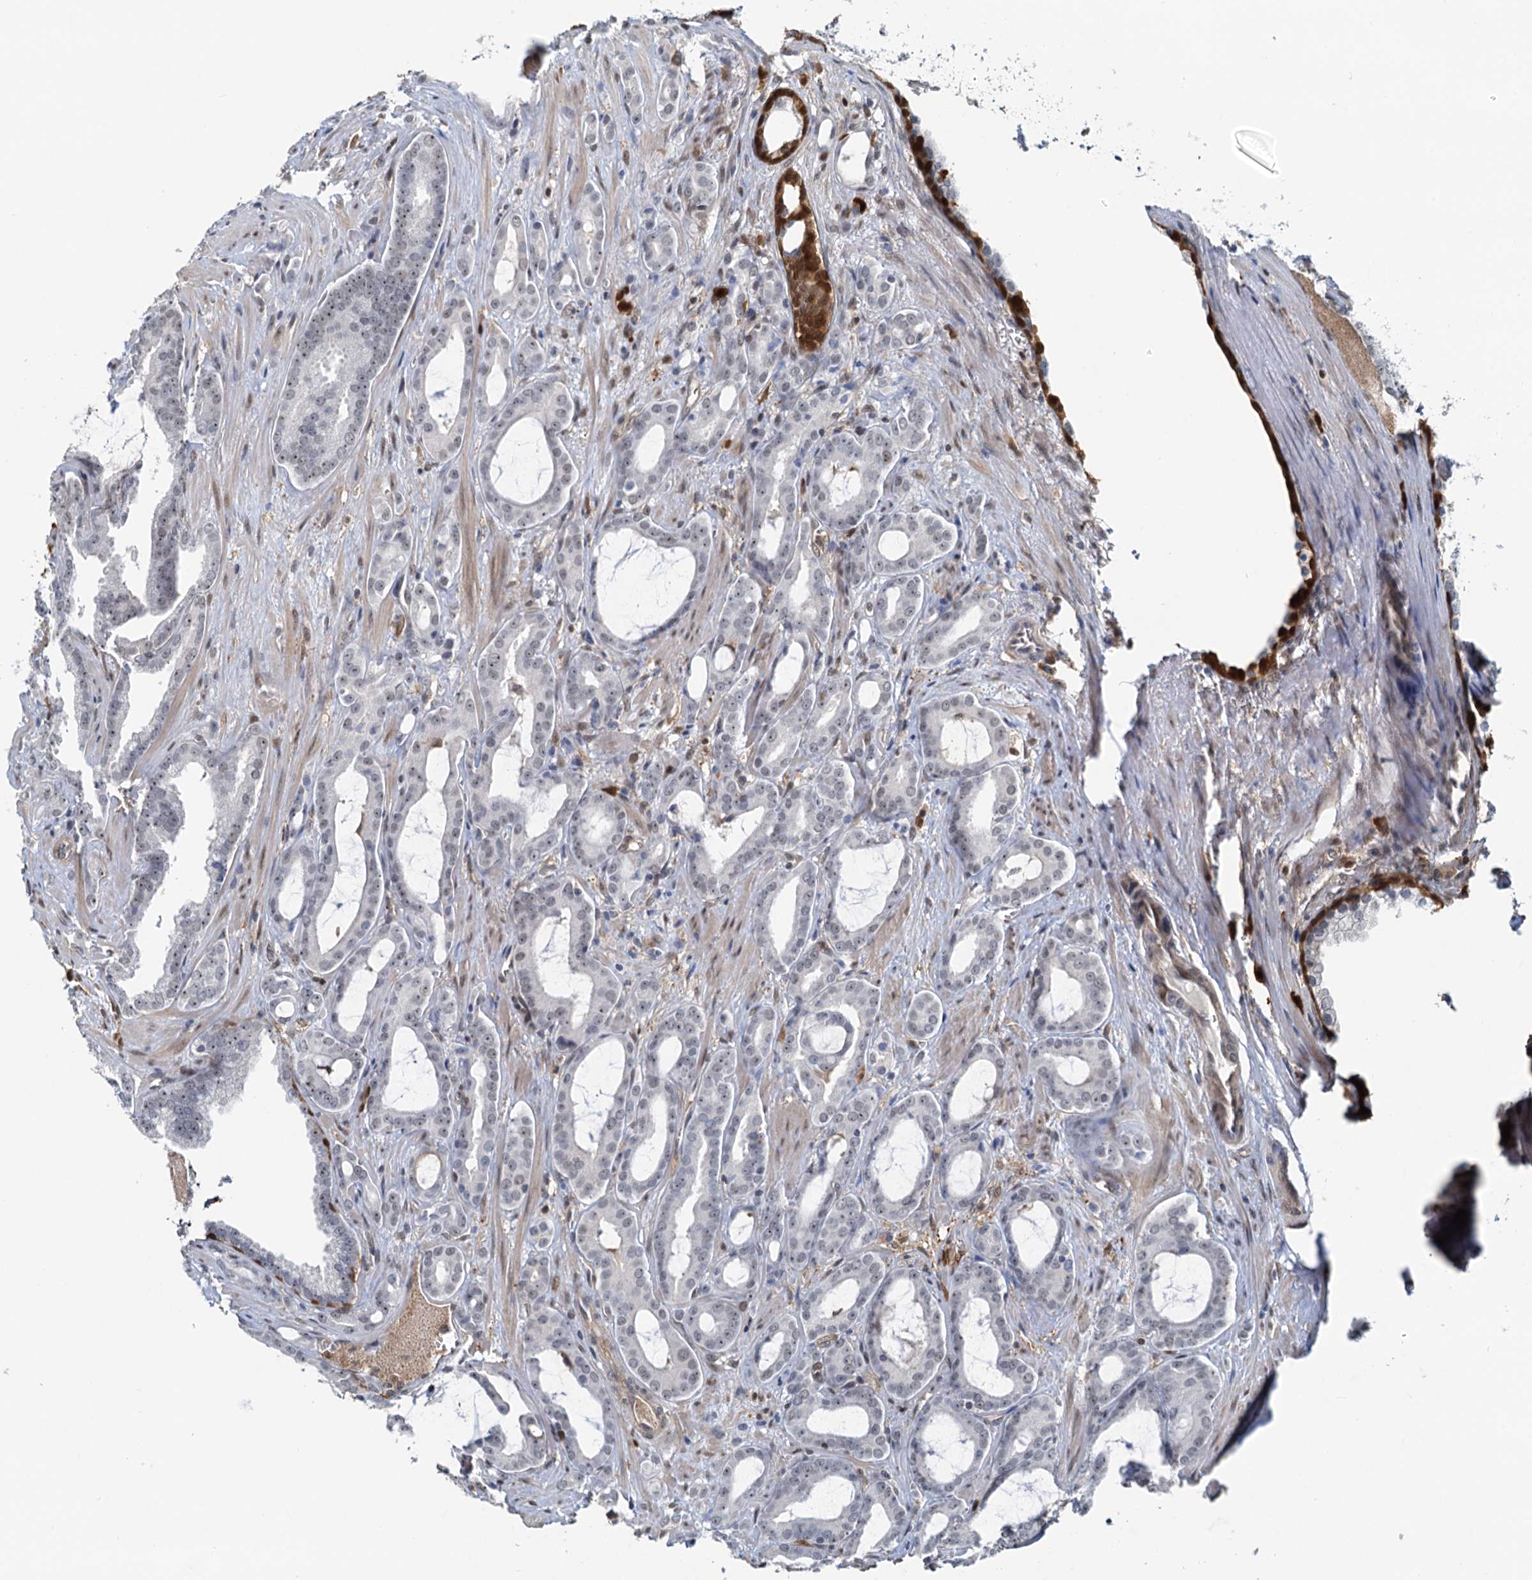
{"staining": {"intensity": "negative", "quantity": "none", "location": "none"}, "tissue": "prostate cancer", "cell_type": "Tumor cells", "image_type": "cancer", "snomed": [{"axis": "morphology", "description": "Adenocarcinoma, High grade"}, {"axis": "topography", "description": "Prostate"}], "caption": "Human prostate cancer stained for a protein using IHC displays no positivity in tumor cells.", "gene": "SPINDOC", "patient": {"sex": "male", "age": 72}}